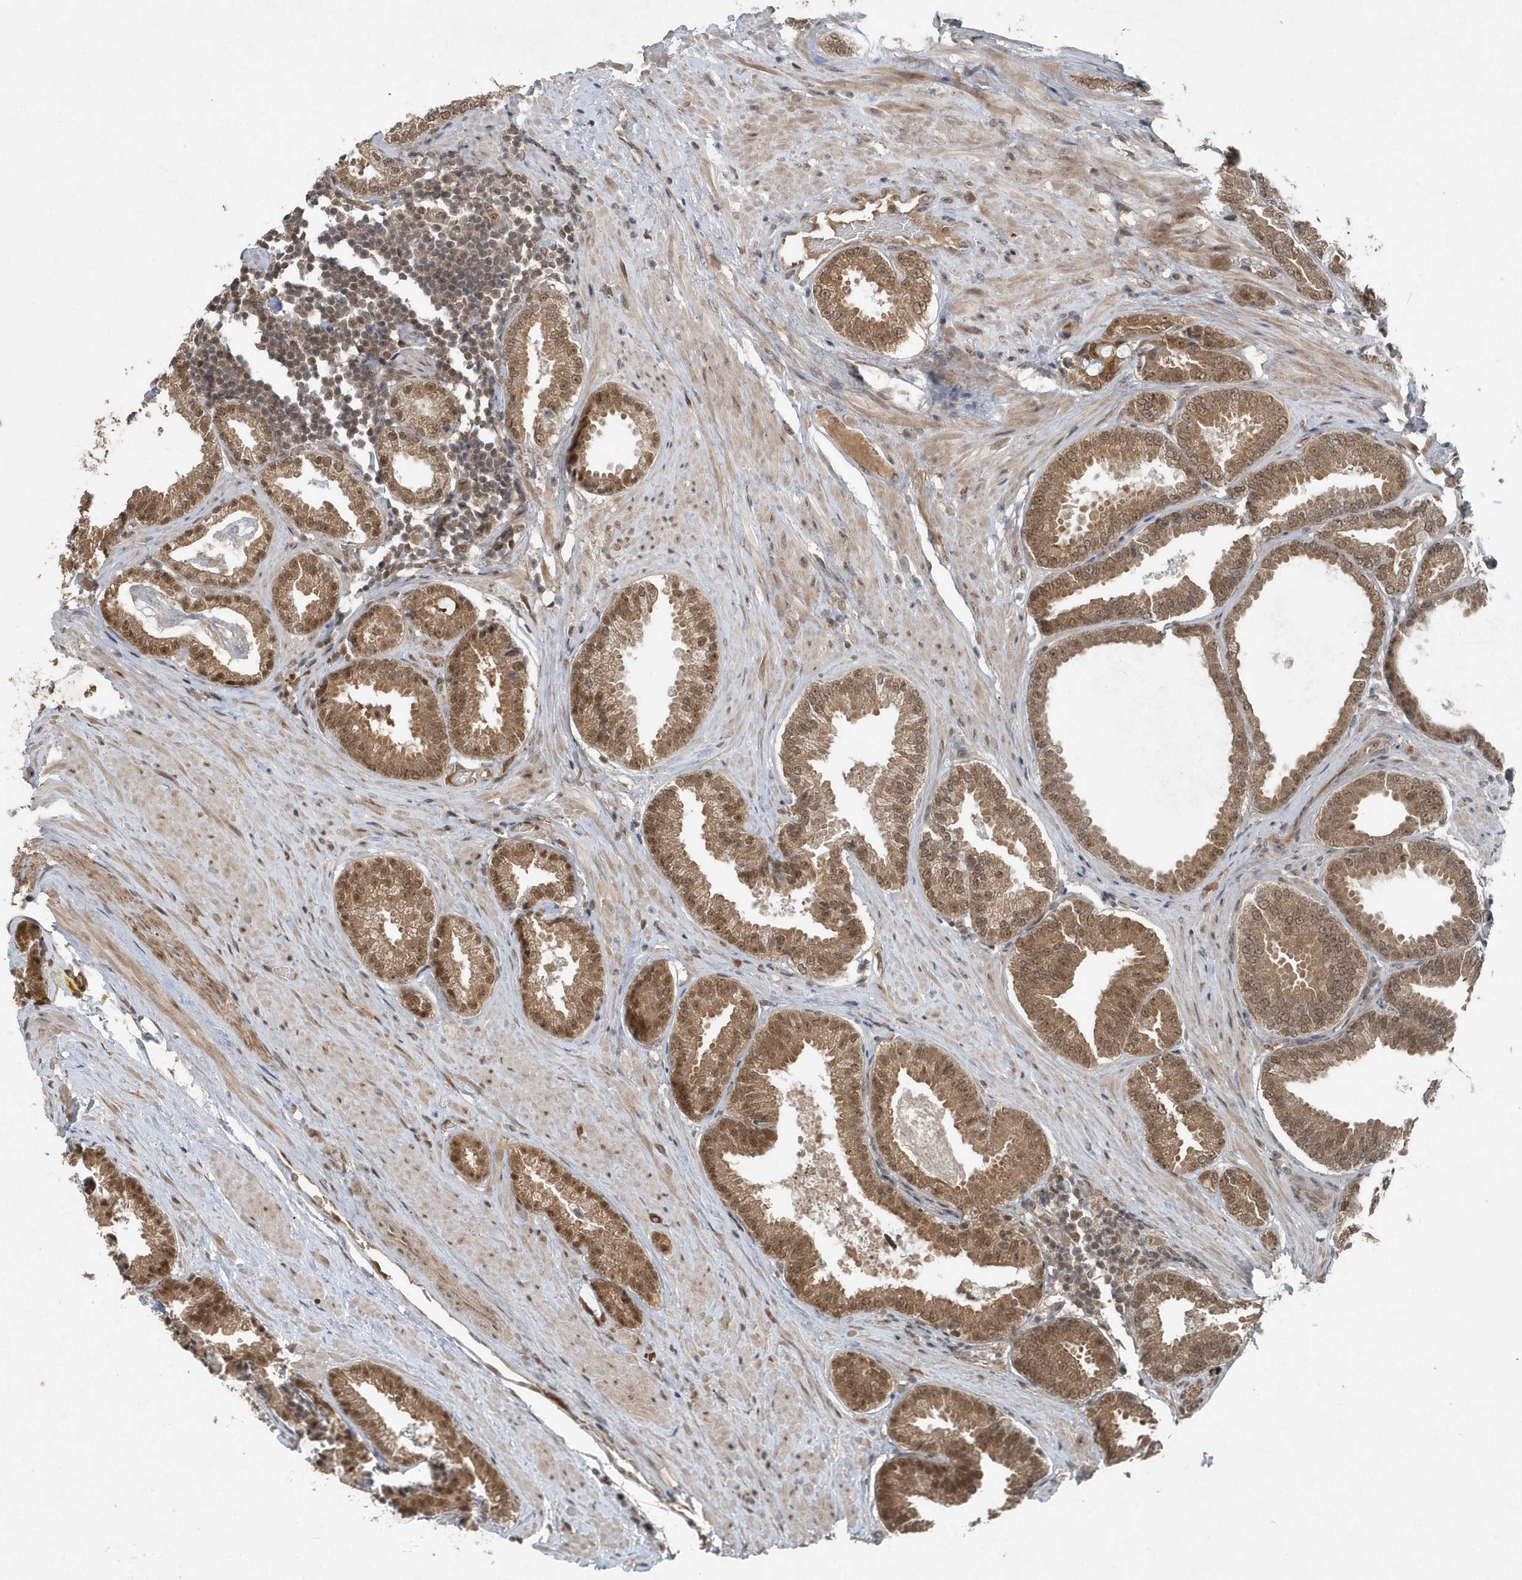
{"staining": {"intensity": "moderate", "quantity": ">75%", "location": "cytoplasmic/membranous,nuclear"}, "tissue": "prostate cancer", "cell_type": "Tumor cells", "image_type": "cancer", "snomed": [{"axis": "morphology", "description": "Adenocarcinoma, Low grade"}, {"axis": "topography", "description": "Prostate"}], "caption": "IHC staining of prostate cancer (adenocarcinoma (low-grade)), which demonstrates medium levels of moderate cytoplasmic/membranous and nuclear expression in approximately >75% of tumor cells indicating moderate cytoplasmic/membranous and nuclear protein positivity. The staining was performed using DAB (3,3'-diaminobenzidine) (brown) for protein detection and nuclei were counterstained in hematoxylin (blue).", "gene": "QTRT2", "patient": {"sex": "male", "age": 71}}